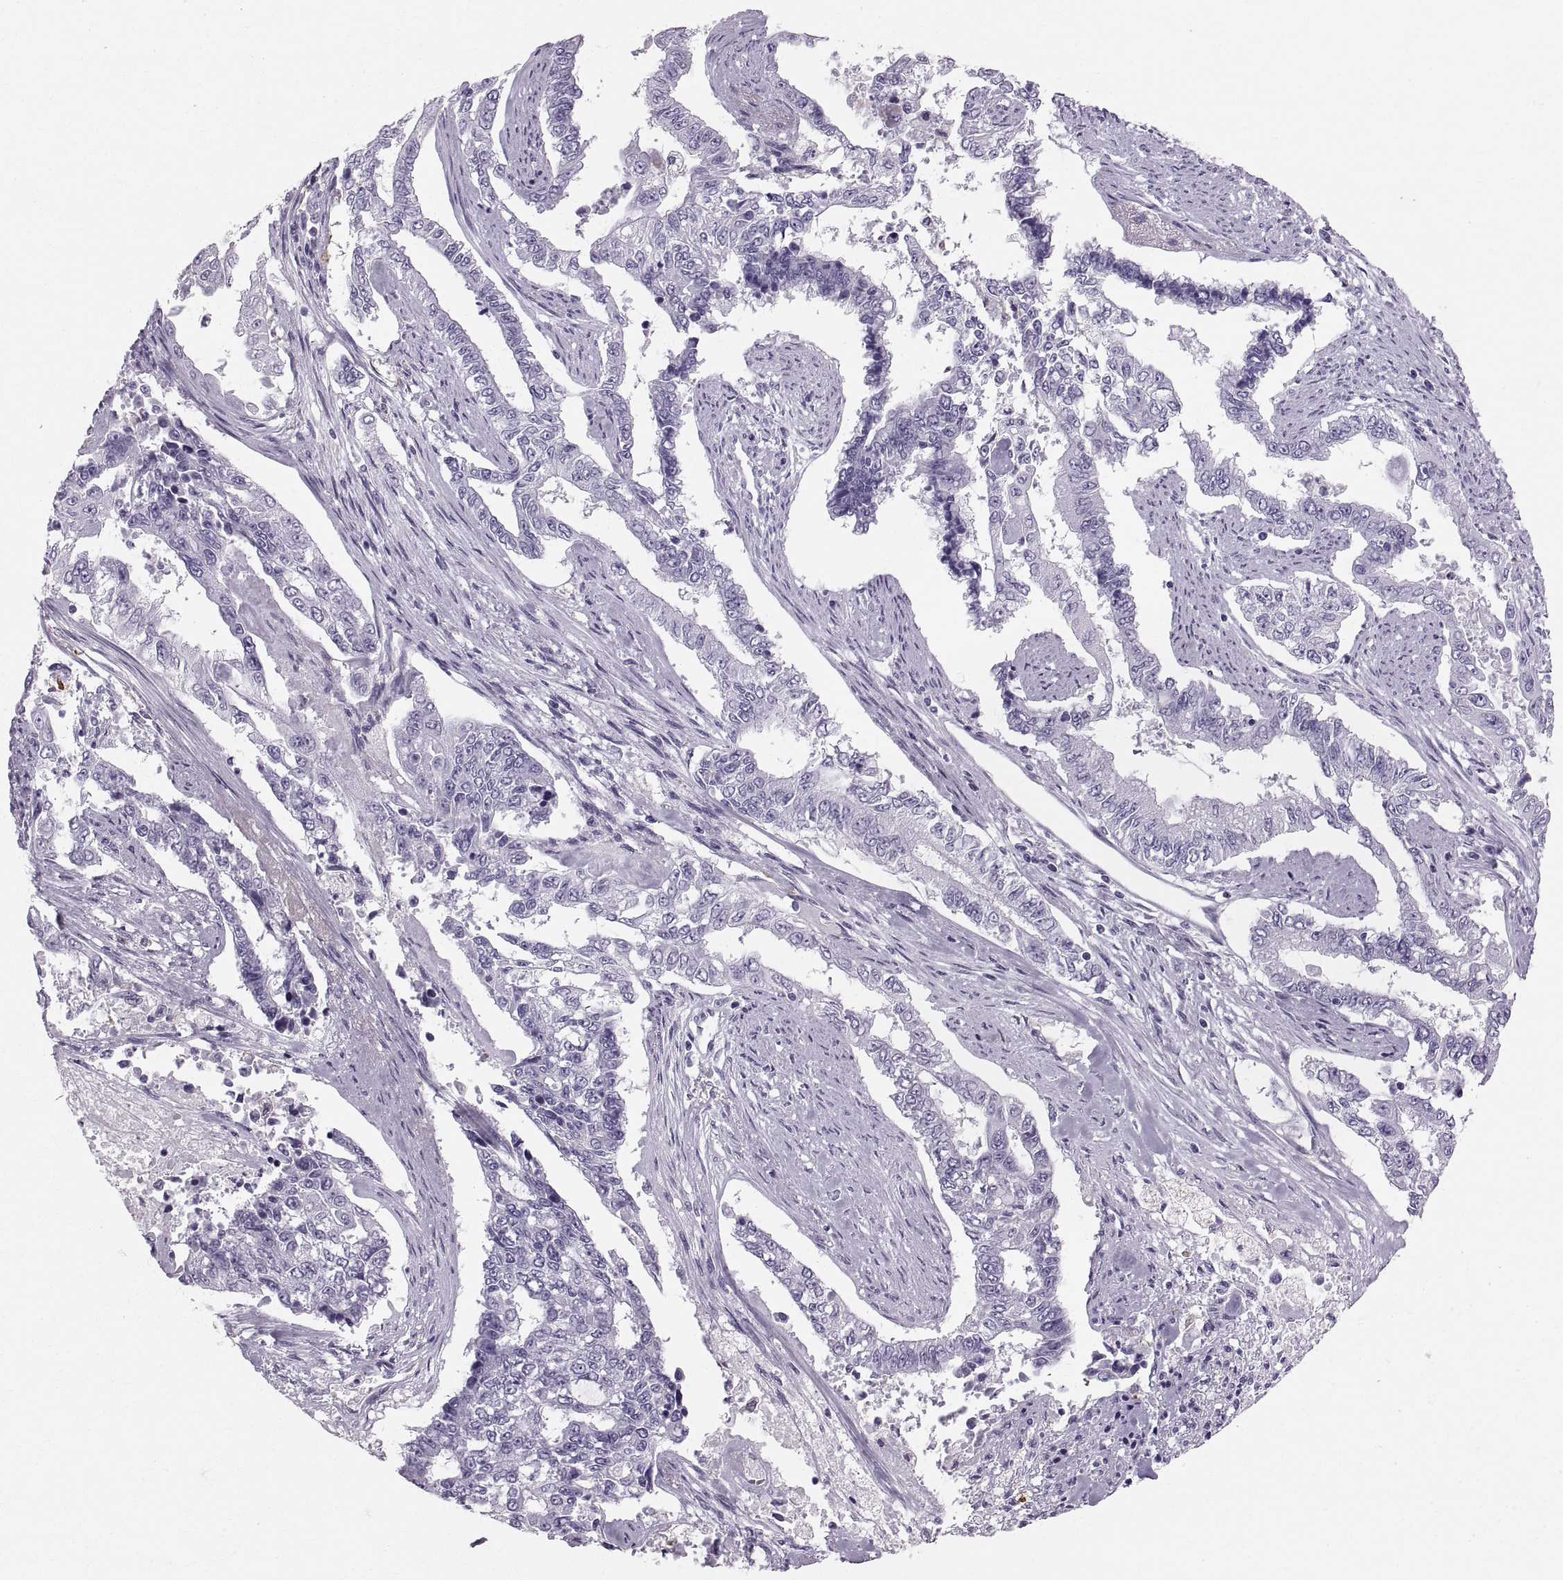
{"staining": {"intensity": "negative", "quantity": "none", "location": "none"}, "tissue": "endometrial cancer", "cell_type": "Tumor cells", "image_type": "cancer", "snomed": [{"axis": "morphology", "description": "Adenocarcinoma, NOS"}, {"axis": "topography", "description": "Uterus"}], "caption": "Immunohistochemical staining of human endometrial cancer (adenocarcinoma) shows no significant expression in tumor cells. (DAB (3,3'-diaminobenzidine) IHC with hematoxylin counter stain).", "gene": "SLC22A6", "patient": {"sex": "female", "age": 59}}